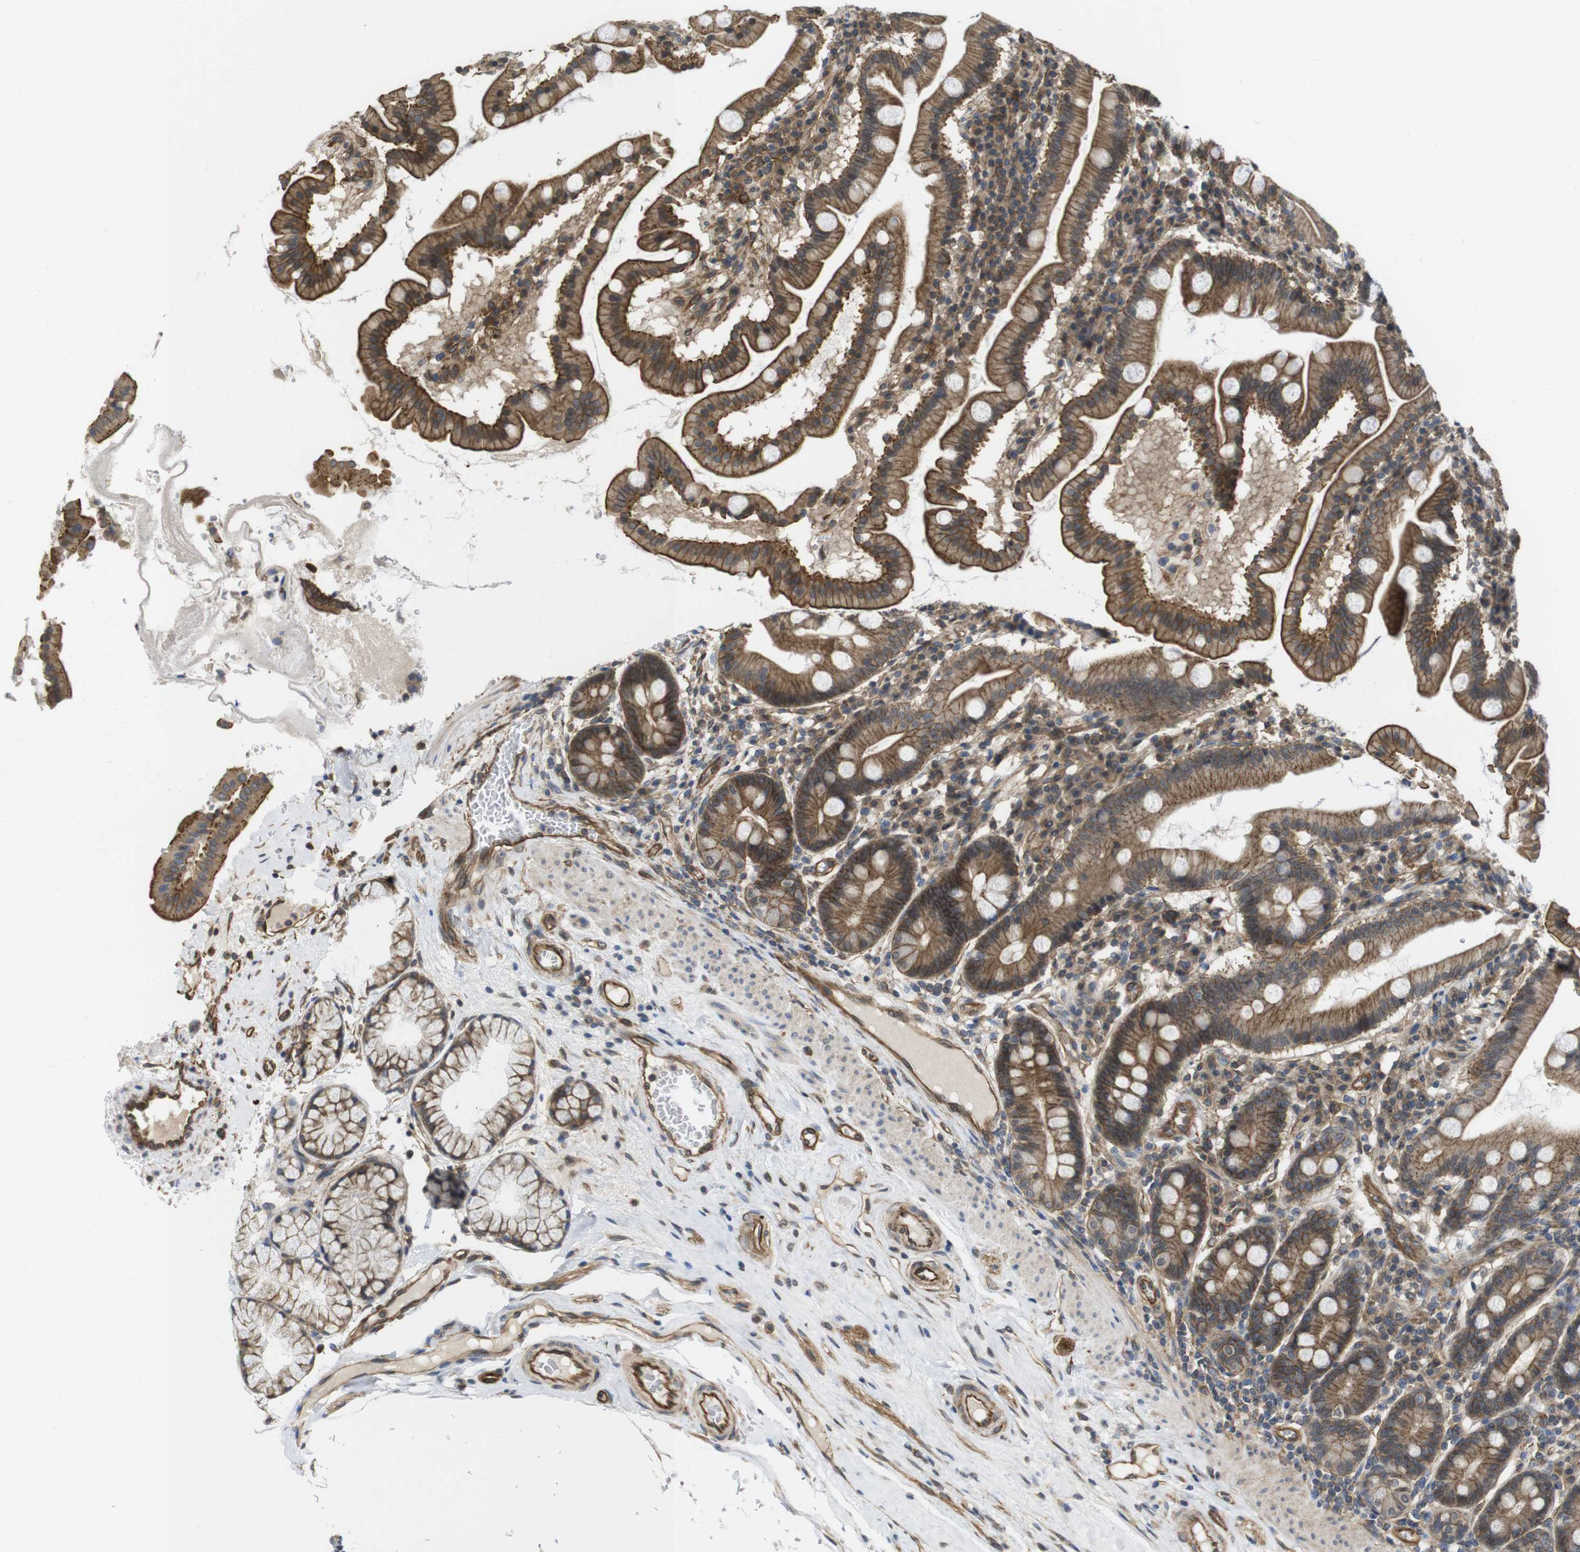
{"staining": {"intensity": "moderate", "quantity": ">75%", "location": "cytoplasmic/membranous"}, "tissue": "duodenum", "cell_type": "Glandular cells", "image_type": "normal", "snomed": [{"axis": "morphology", "description": "Normal tissue, NOS"}, {"axis": "topography", "description": "Duodenum"}], "caption": "The image shows a brown stain indicating the presence of a protein in the cytoplasmic/membranous of glandular cells in duodenum.", "gene": "ZDHHC5", "patient": {"sex": "male", "age": 50}}